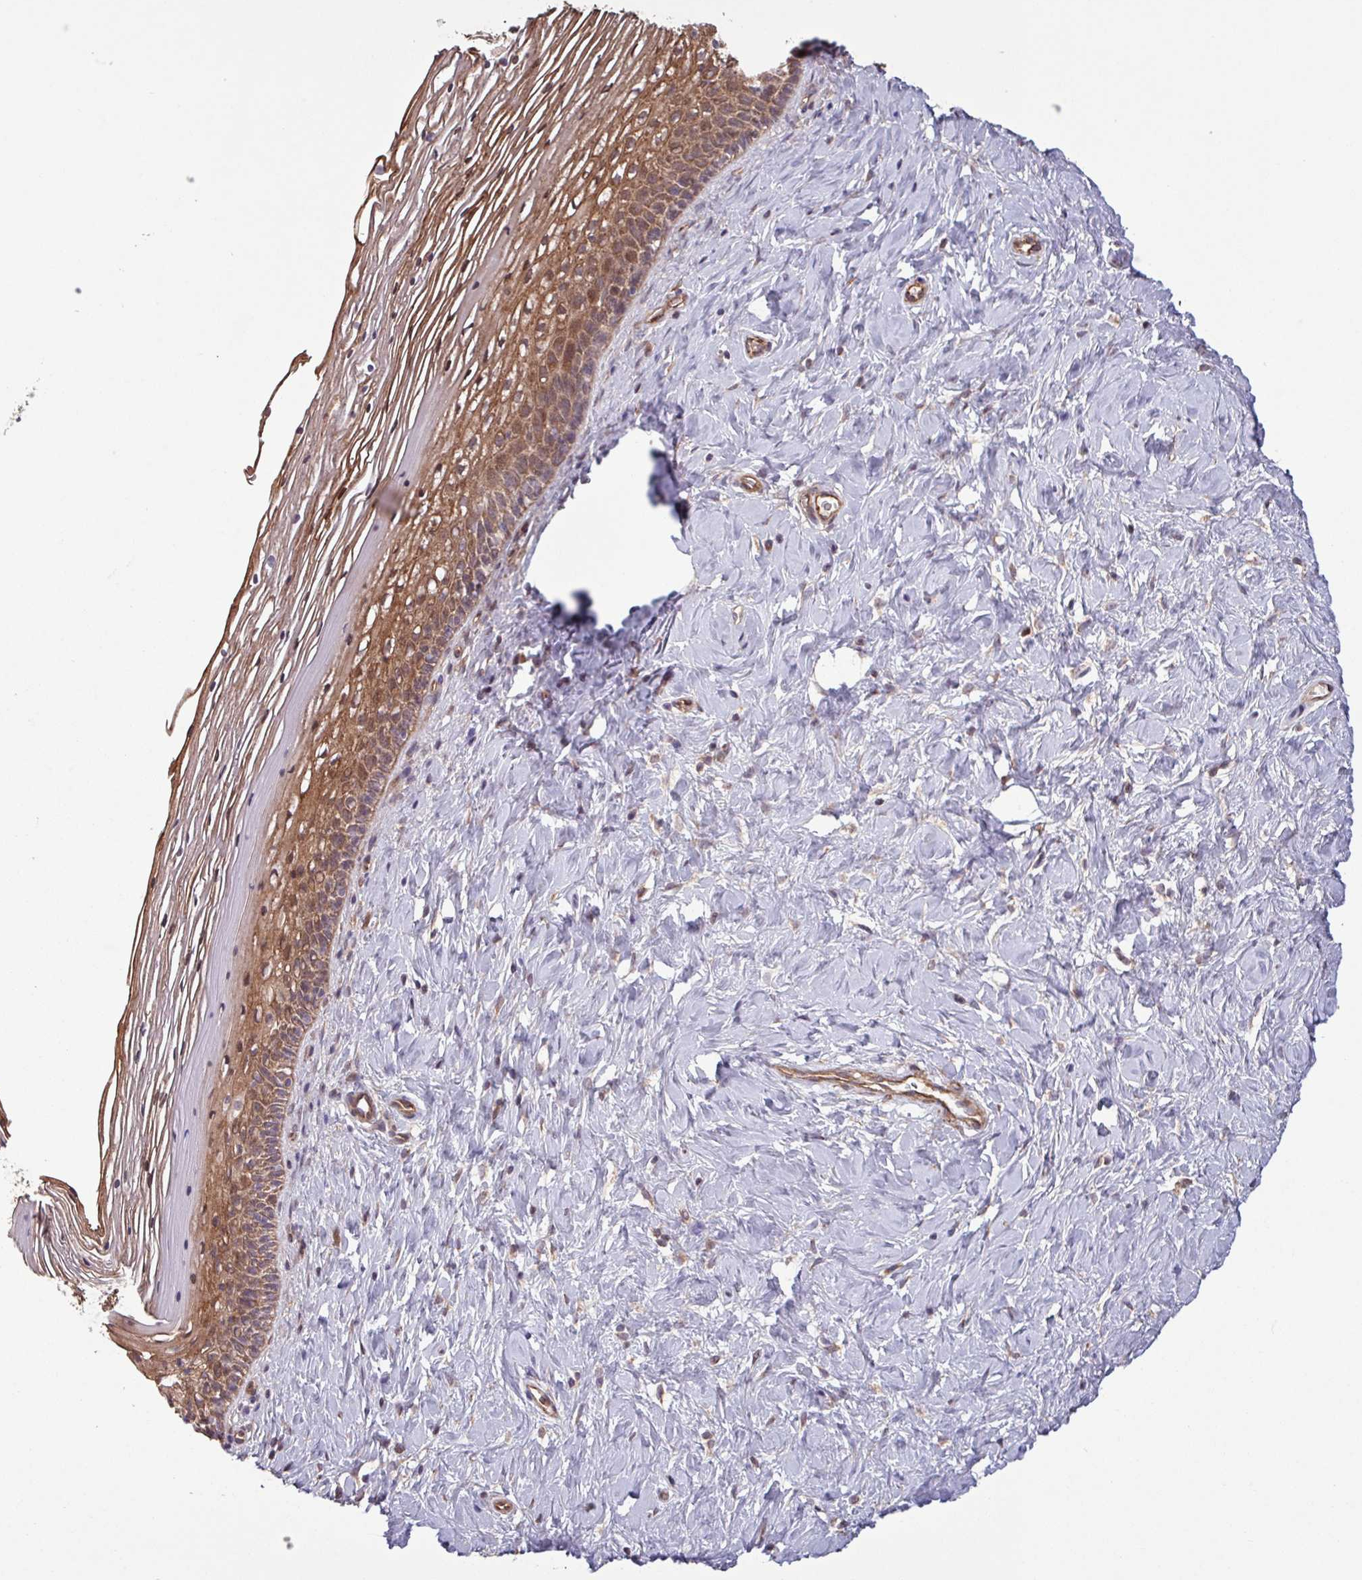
{"staining": {"intensity": "moderate", "quantity": ">75%", "location": "cytoplasmic/membranous"}, "tissue": "cervix", "cell_type": "Glandular cells", "image_type": "normal", "snomed": [{"axis": "morphology", "description": "Normal tissue, NOS"}, {"axis": "topography", "description": "Cervix"}], "caption": "Benign cervix was stained to show a protein in brown. There is medium levels of moderate cytoplasmic/membranous positivity in about >75% of glandular cells. (DAB (3,3'-diaminobenzidine) IHC, brown staining for protein, blue staining for nuclei).", "gene": "TRABD2A", "patient": {"sex": "female", "age": 36}}